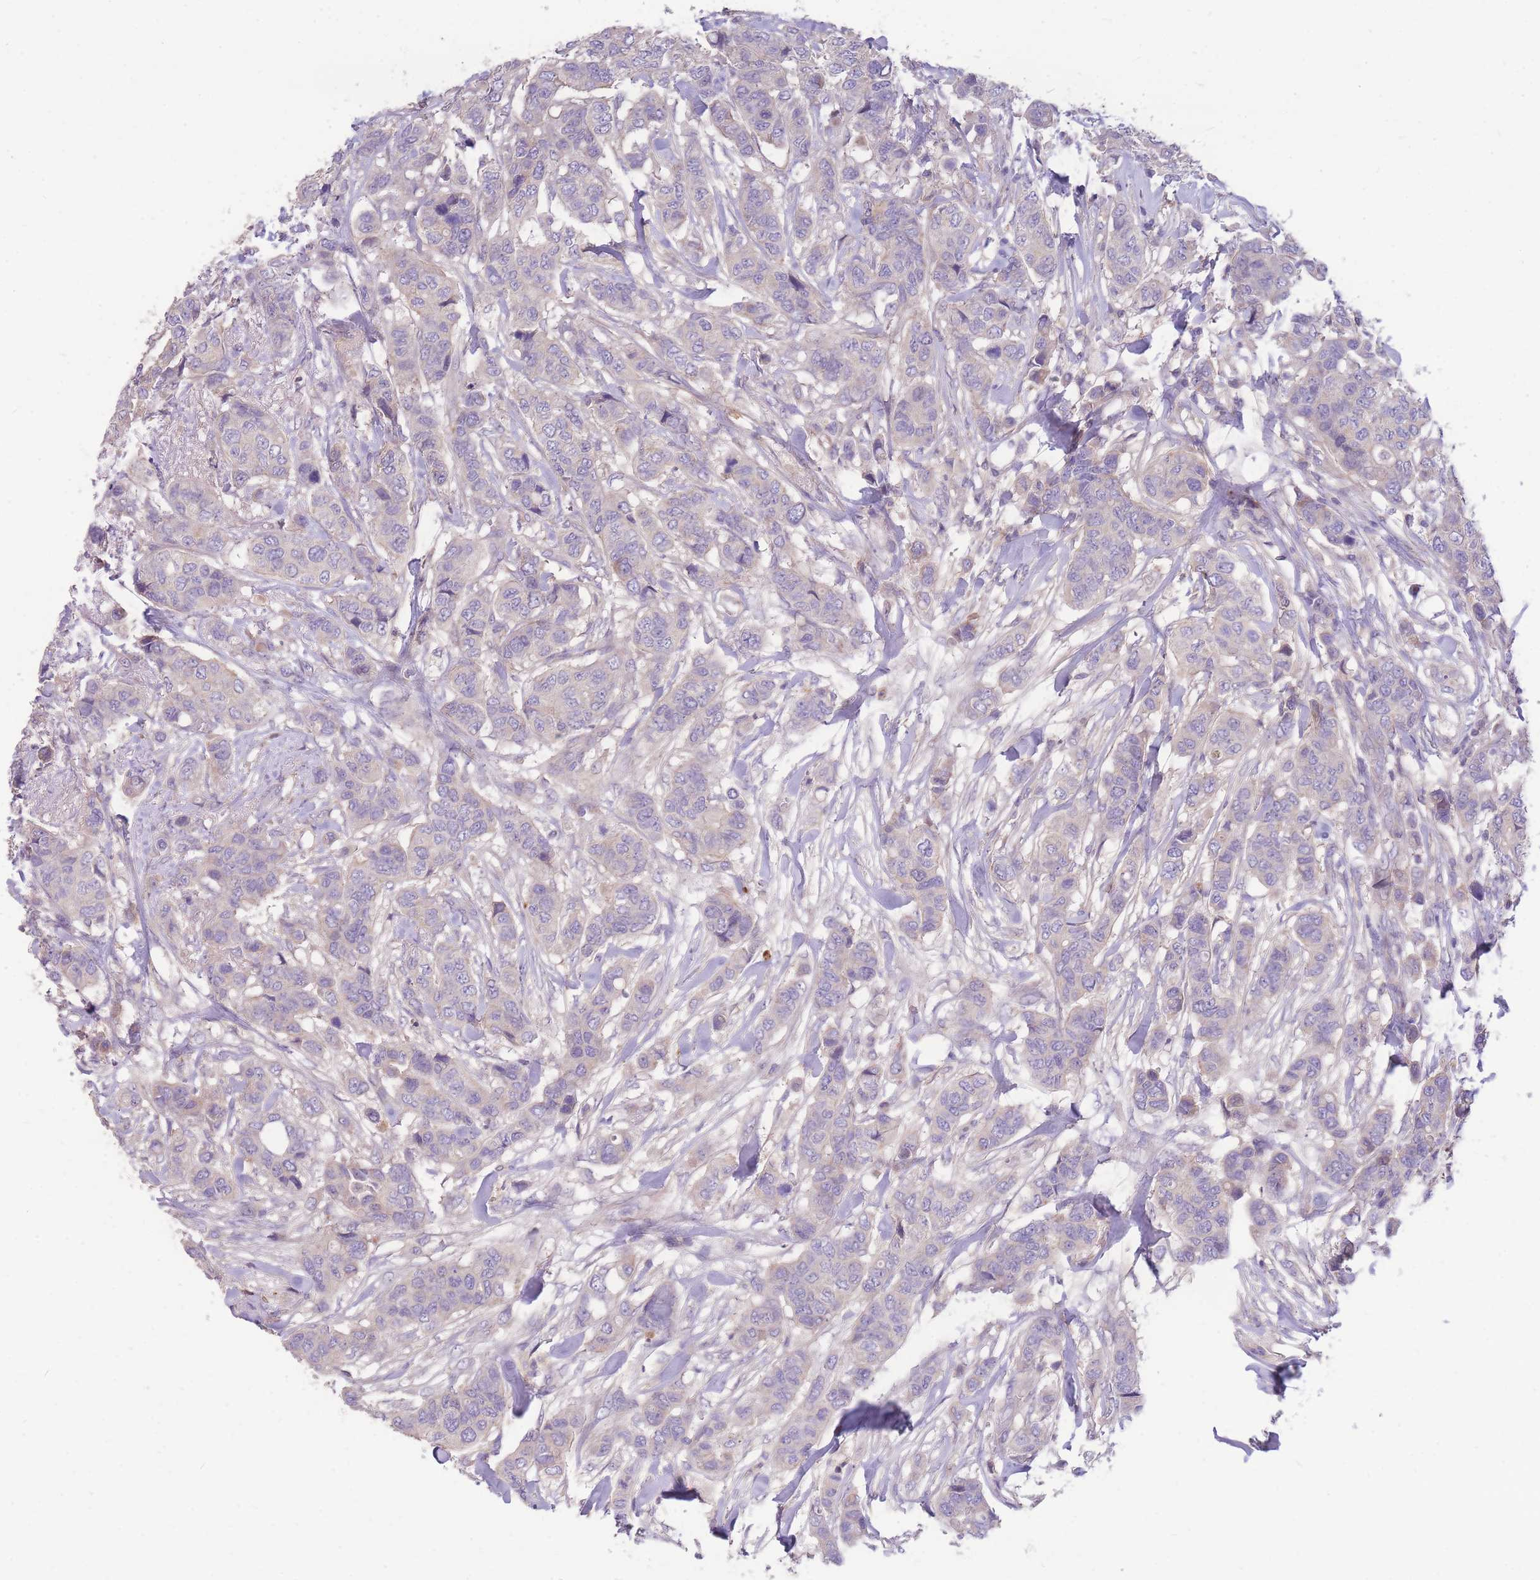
{"staining": {"intensity": "negative", "quantity": "none", "location": "none"}, "tissue": "breast cancer", "cell_type": "Tumor cells", "image_type": "cancer", "snomed": [{"axis": "morphology", "description": "Lobular carcinoma"}, {"axis": "topography", "description": "Breast"}], "caption": "Protein analysis of lobular carcinoma (breast) displays no significant expression in tumor cells. Nuclei are stained in blue.", "gene": "OR5T1", "patient": {"sex": "female", "age": 51}}